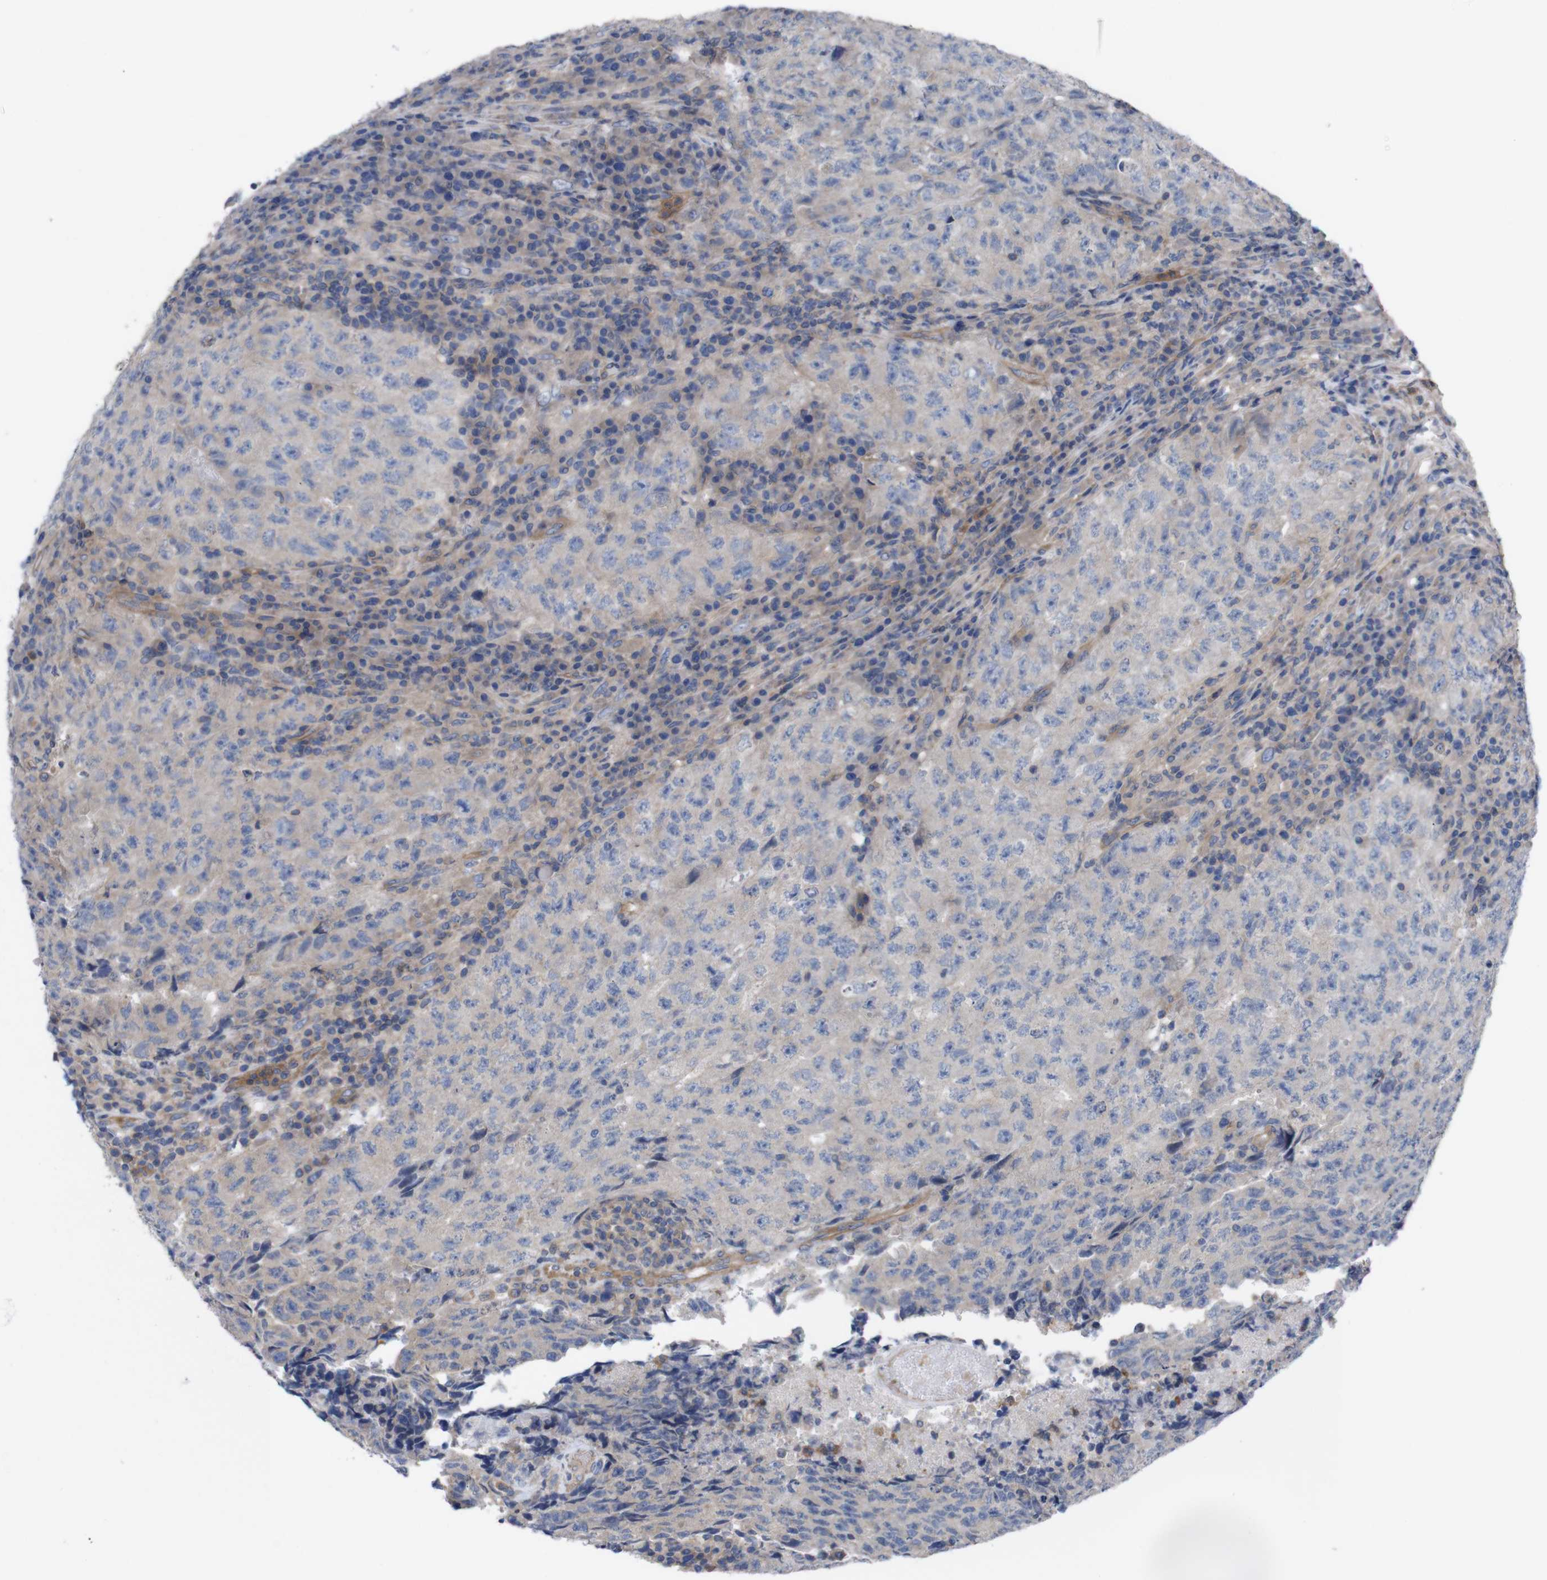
{"staining": {"intensity": "negative", "quantity": "none", "location": "none"}, "tissue": "testis cancer", "cell_type": "Tumor cells", "image_type": "cancer", "snomed": [{"axis": "morphology", "description": "Necrosis, NOS"}, {"axis": "morphology", "description": "Carcinoma, Embryonal, NOS"}, {"axis": "topography", "description": "Testis"}], "caption": "Protein analysis of testis embryonal carcinoma shows no significant staining in tumor cells.", "gene": "USH1C", "patient": {"sex": "male", "age": 19}}